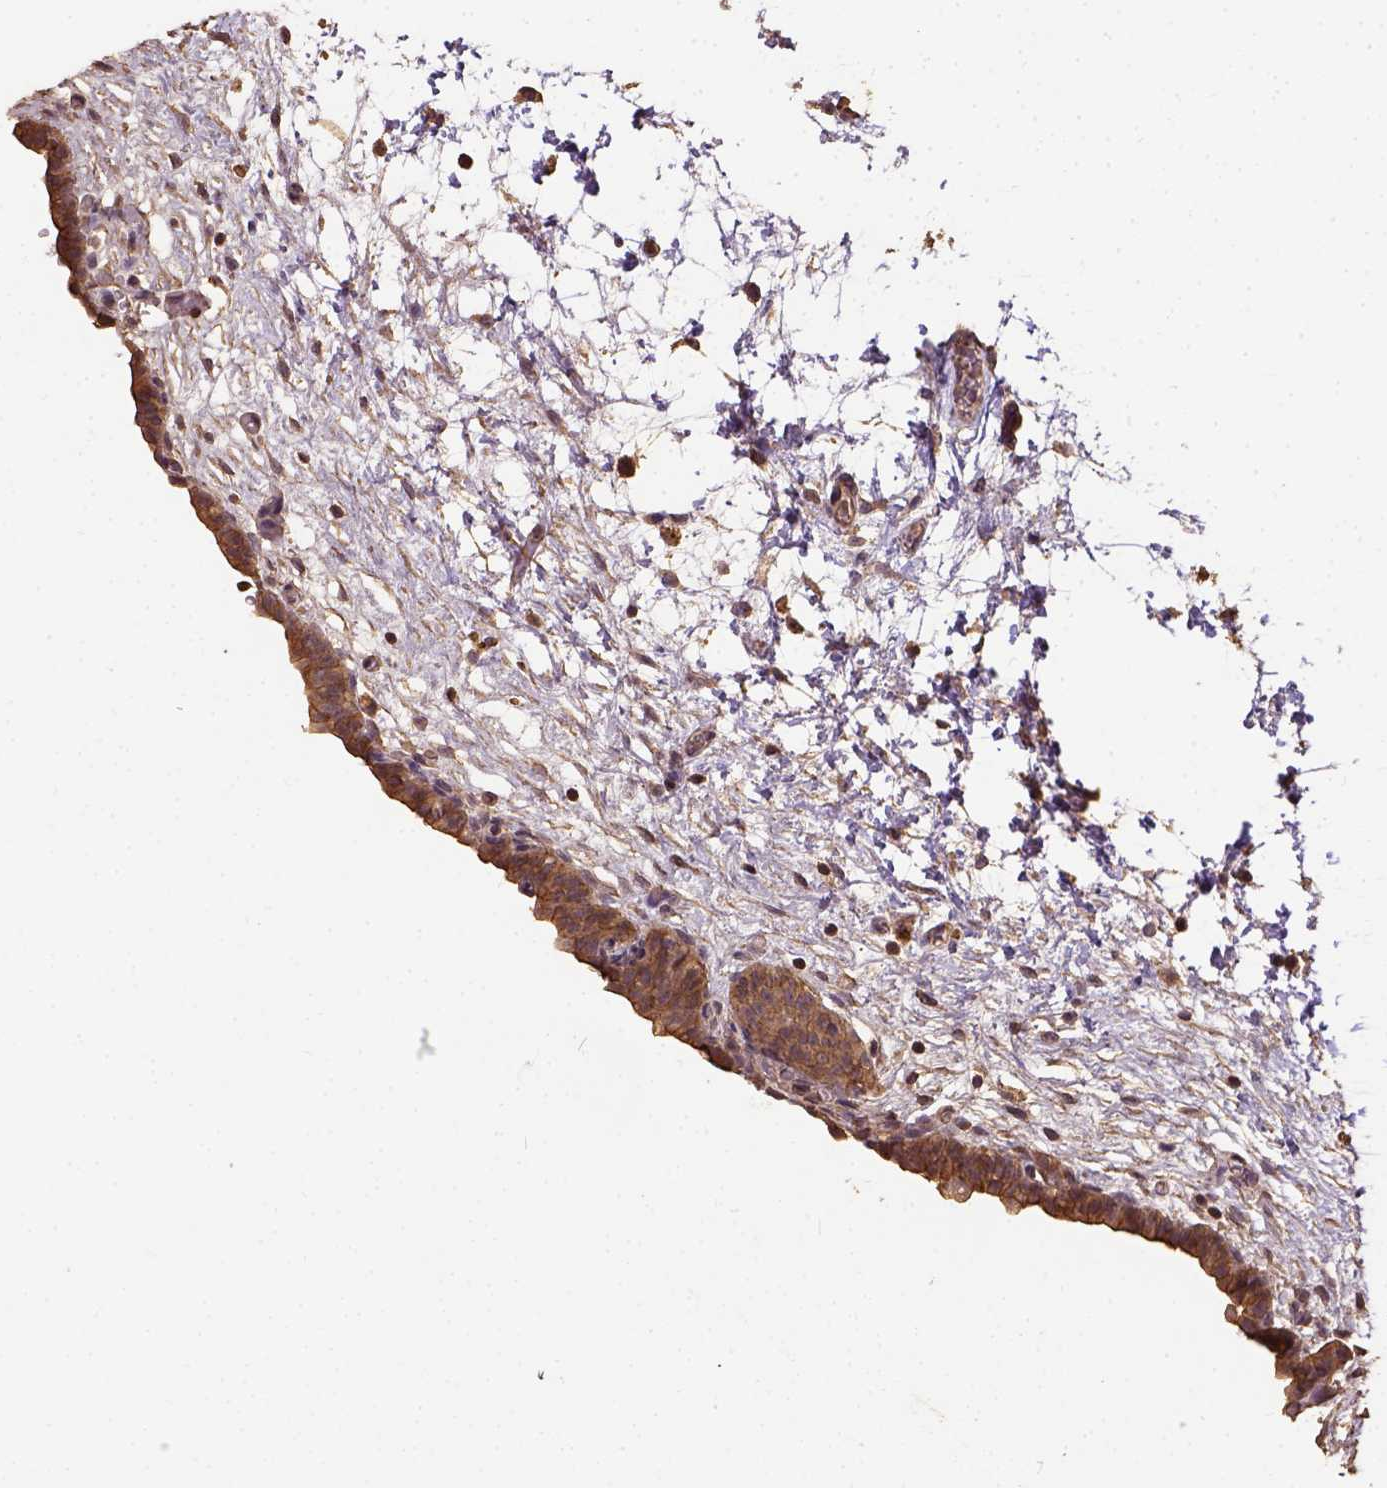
{"staining": {"intensity": "moderate", "quantity": "25%-75%", "location": "cytoplasmic/membranous"}, "tissue": "urinary bladder", "cell_type": "Urothelial cells", "image_type": "normal", "snomed": [{"axis": "morphology", "description": "Normal tissue, NOS"}, {"axis": "topography", "description": "Urinary bladder"}], "caption": "Protein staining exhibits moderate cytoplasmic/membranous staining in about 25%-75% of urothelial cells in benign urinary bladder. The protein is stained brown, and the nuclei are stained in blue (DAB IHC with brightfield microscopy, high magnification).", "gene": "ATP1B3", "patient": {"sex": "male", "age": 69}}